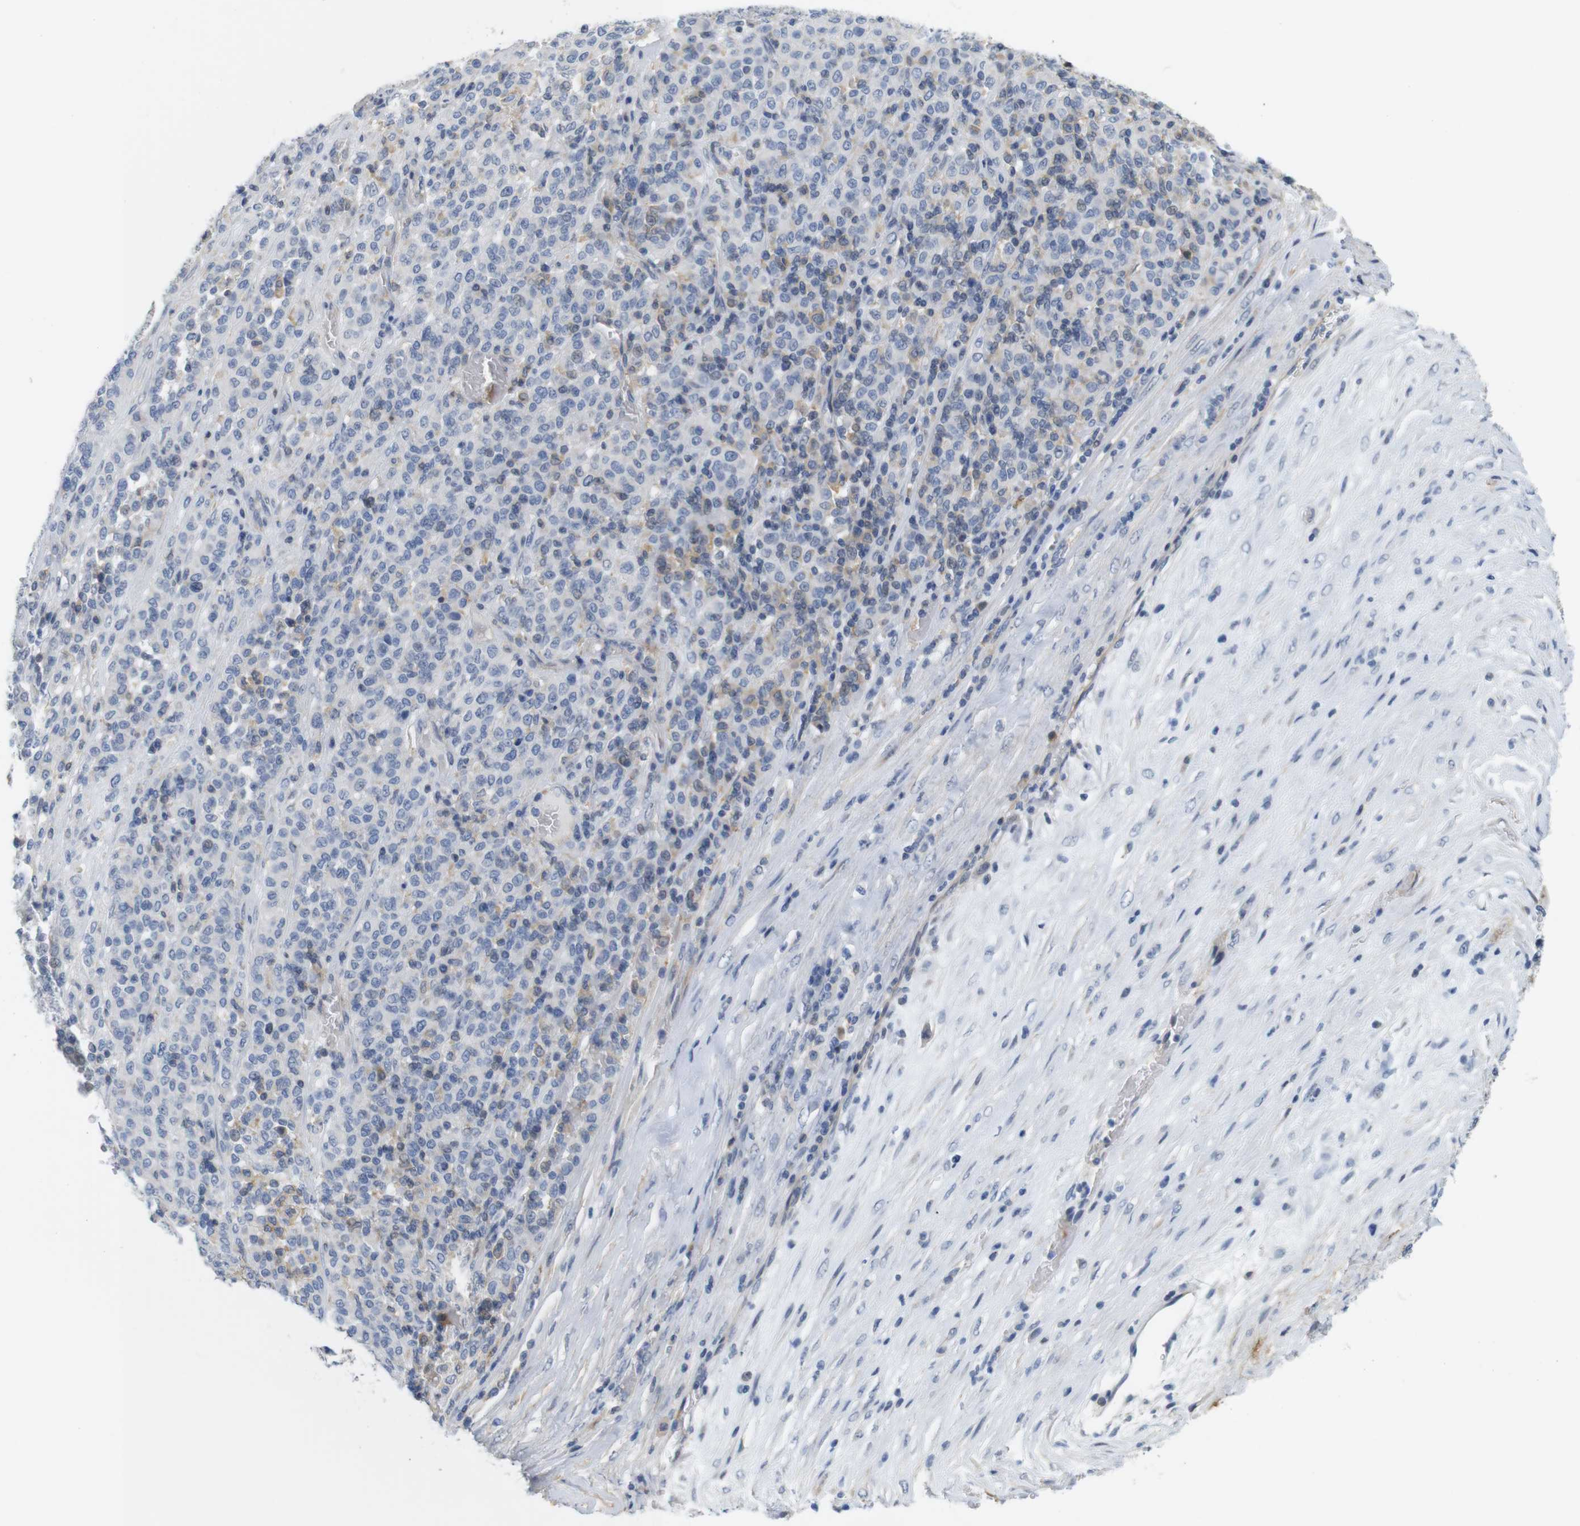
{"staining": {"intensity": "weak", "quantity": "25%-75%", "location": "cytoplasmic/membranous"}, "tissue": "melanoma", "cell_type": "Tumor cells", "image_type": "cancer", "snomed": [{"axis": "morphology", "description": "Malignant melanoma, Metastatic site"}, {"axis": "topography", "description": "Pancreas"}], "caption": "A high-resolution micrograph shows IHC staining of melanoma, which reveals weak cytoplasmic/membranous positivity in about 25%-75% of tumor cells.", "gene": "OTOF", "patient": {"sex": "female", "age": 30}}